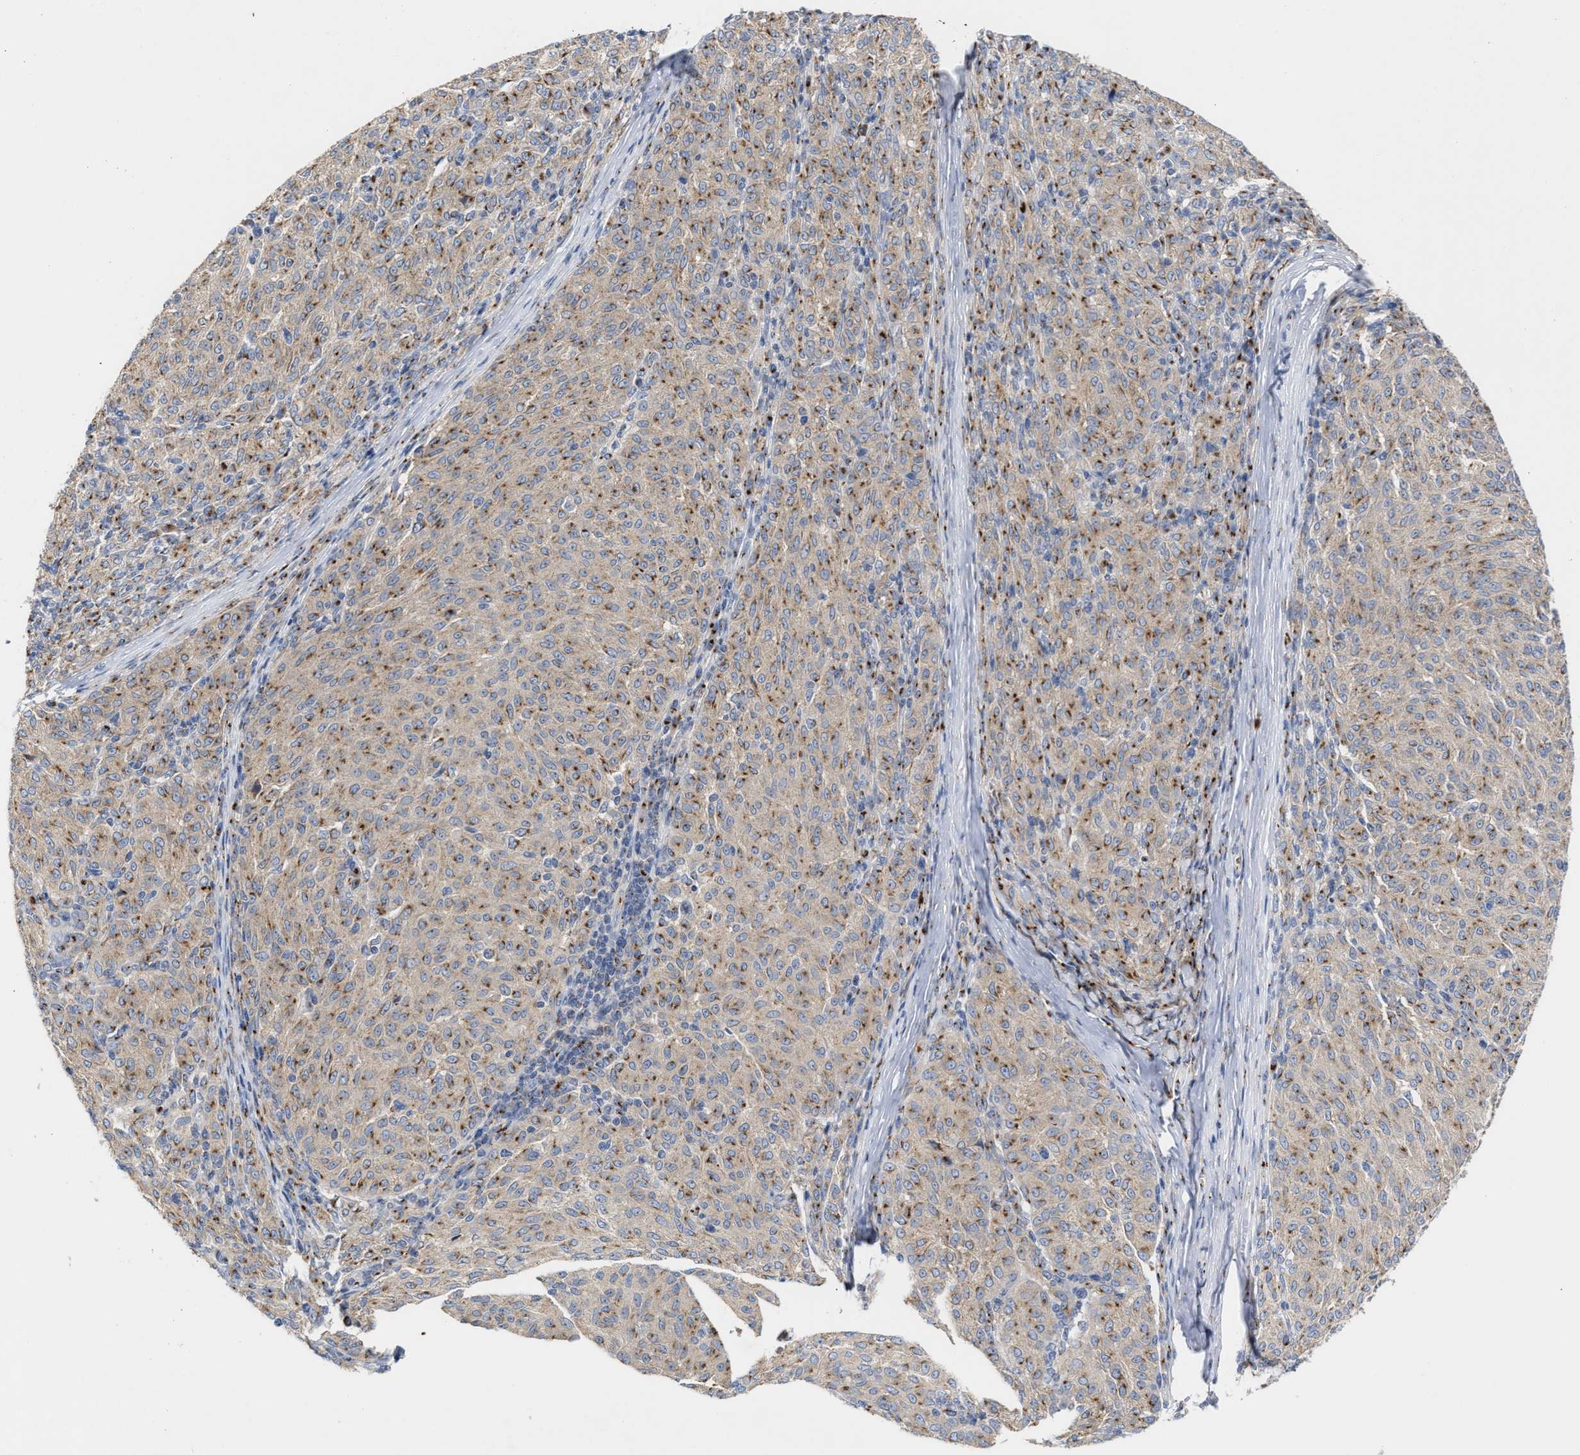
{"staining": {"intensity": "moderate", "quantity": ">75%", "location": "cytoplasmic/membranous"}, "tissue": "melanoma", "cell_type": "Tumor cells", "image_type": "cancer", "snomed": [{"axis": "morphology", "description": "Malignant melanoma, NOS"}, {"axis": "topography", "description": "Skin"}], "caption": "Moderate cytoplasmic/membranous protein staining is appreciated in about >75% of tumor cells in malignant melanoma. The staining was performed using DAB (3,3'-diaminobenzidine) to visualize the protein expression in brown, while the nuclei were stained in blue with hematoxylin (Magnification: 20x).", "gene": "CCL2", "patient": {"sex": "female", "age": 72}}